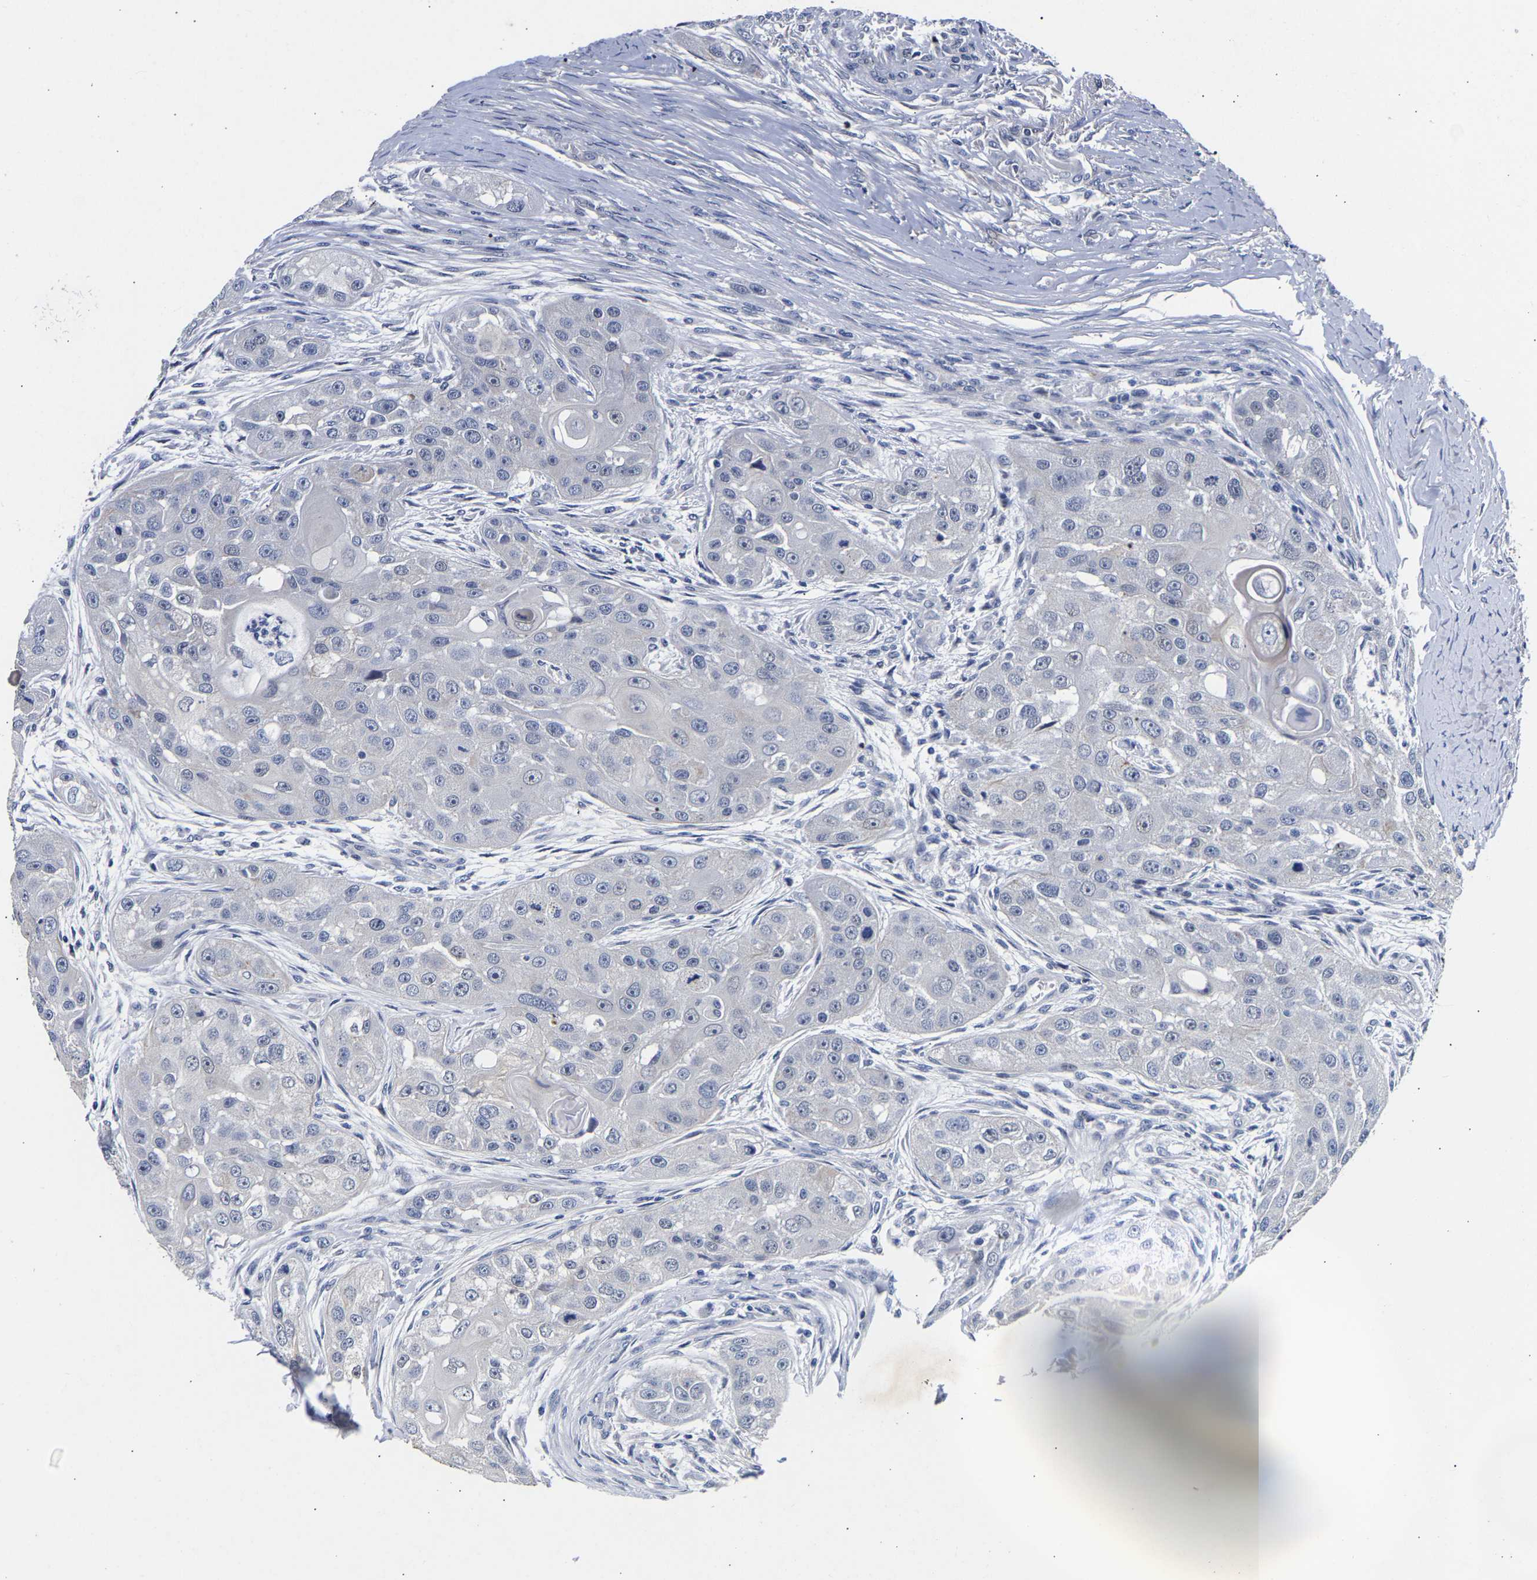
{"staining": {"intensity": "negative", "quantity": "none", "location": "none"}, "tissue": "head and neck cancer", "cell_type": "Tumor cells", "image_type": "cancer", "snomed": [{"axis": "morphology", "description": "Normal tissue, NOS"}, {"axis": "morphology", "description": "Squamous cell carcinoma, NOS"}, {"axis": "topography", "description": "Skeletal muscle"}, {"axis": "topography", "description": "Head-Neck"}], "caption": "IHC micrograph of human head and neck cancer (squamous cell carcinoma) stained for a protein (brown), which shows no positivity in tumor cells. (Immunohistochemistry (ihc), brightfield microscopy, high magnification).", "gene": "CCDC6", "patient": {"sex": "male", "age": 51}}